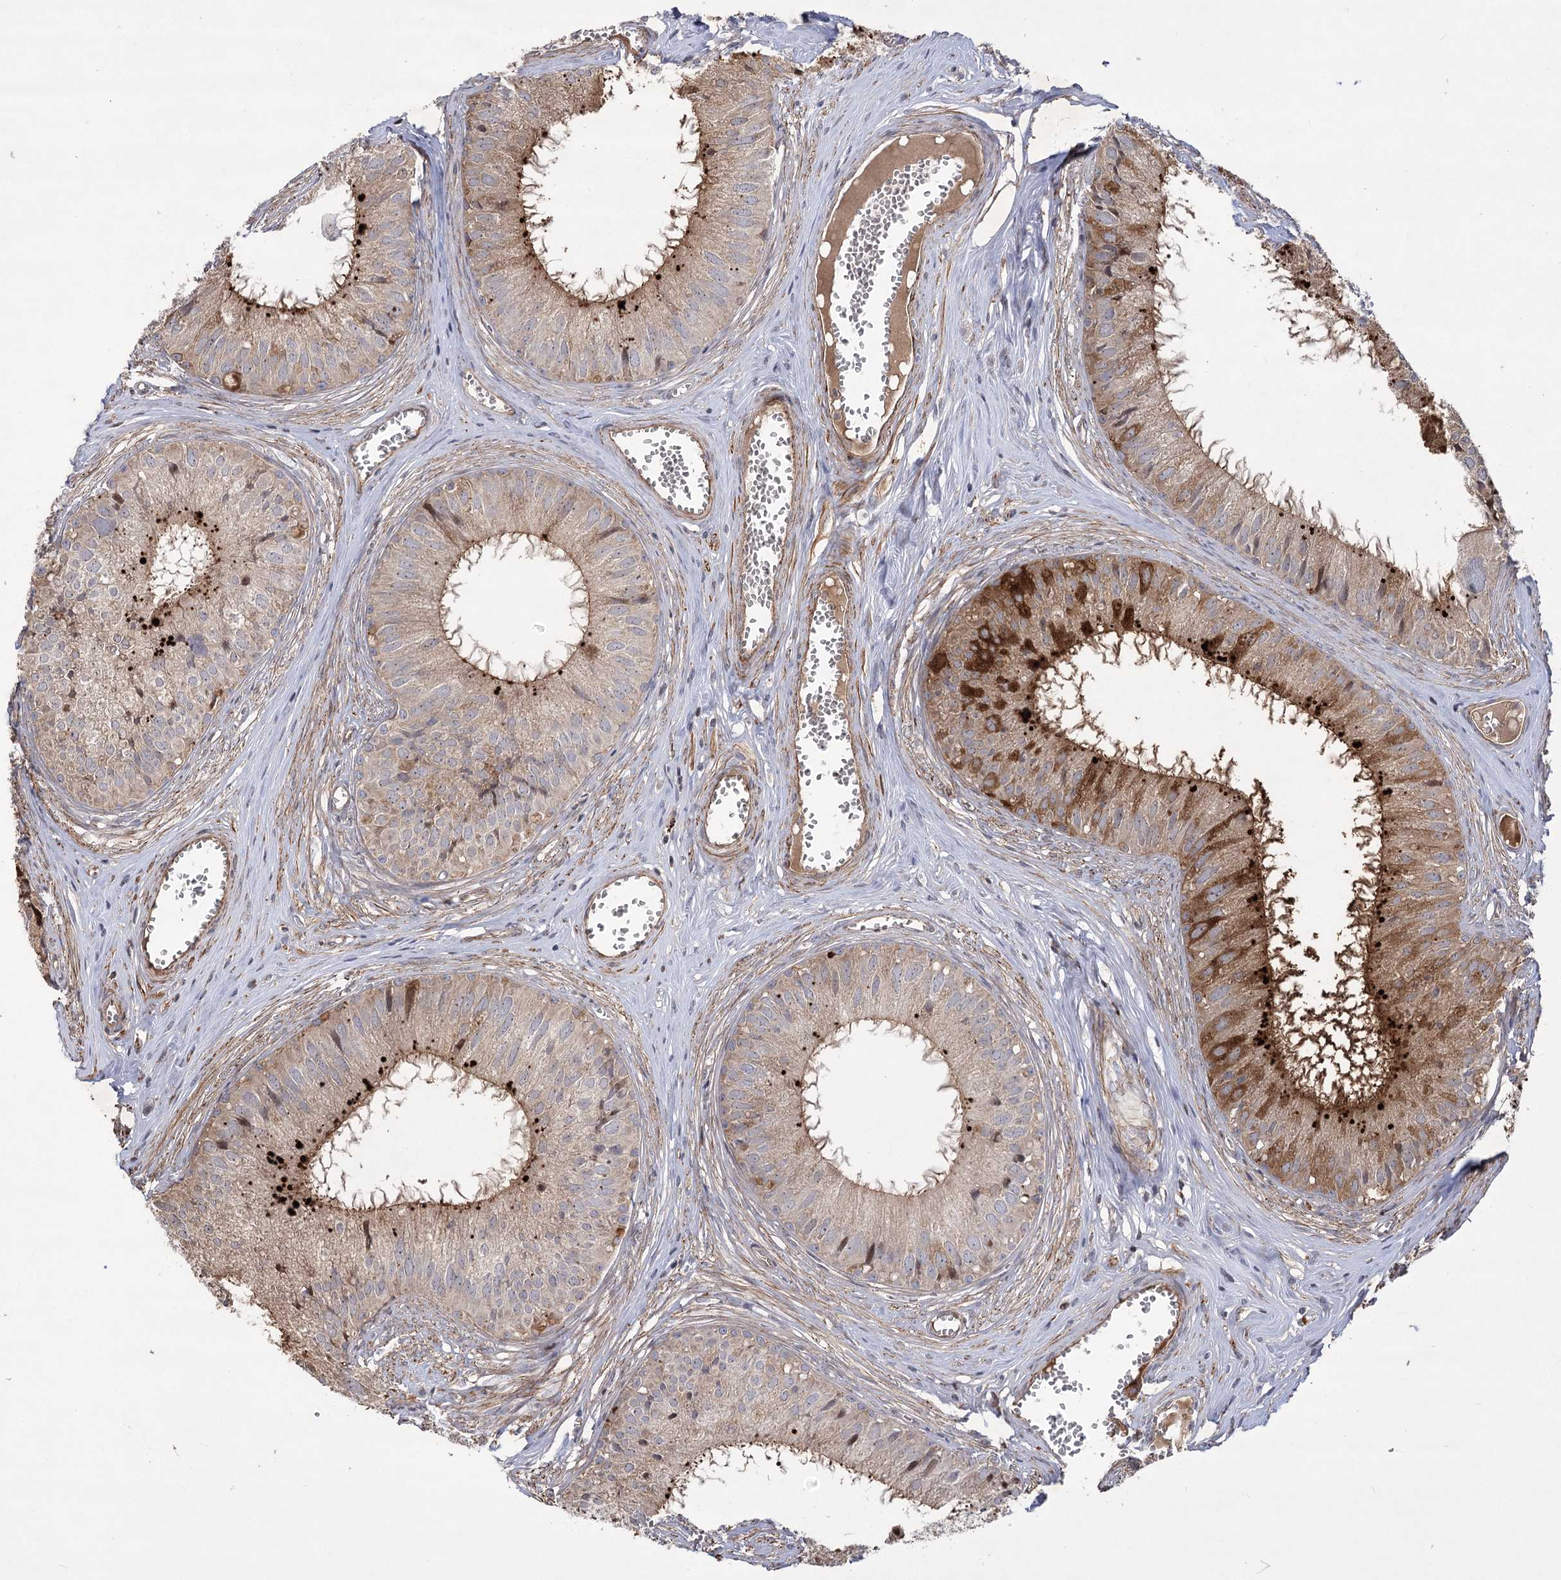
{"staining": {"intensity": "moderate", "quantity": "25%-75%", "location": "cytoplasmic/membranous"}, "tissue": "epididymis", "cell_type": "Glandular cells", "image_type": "normal", "snomed": [{"axis": "morphology", "description": "Normal tissue, NOS"}, {"axis": "topography", "description": "Epididymis"}], "caption": "Protein analysis of benign epididymis demonstrates moderate cytoplasmic/membranous staining in about 25%-75% of glandular cells. The staining is performed using DAB brown chromogen to label protein expression. The nuclei are counter-stained blue using hematoxylin.", "gene": "RNF24", "patient": {"sex": "male", "age": 36}}